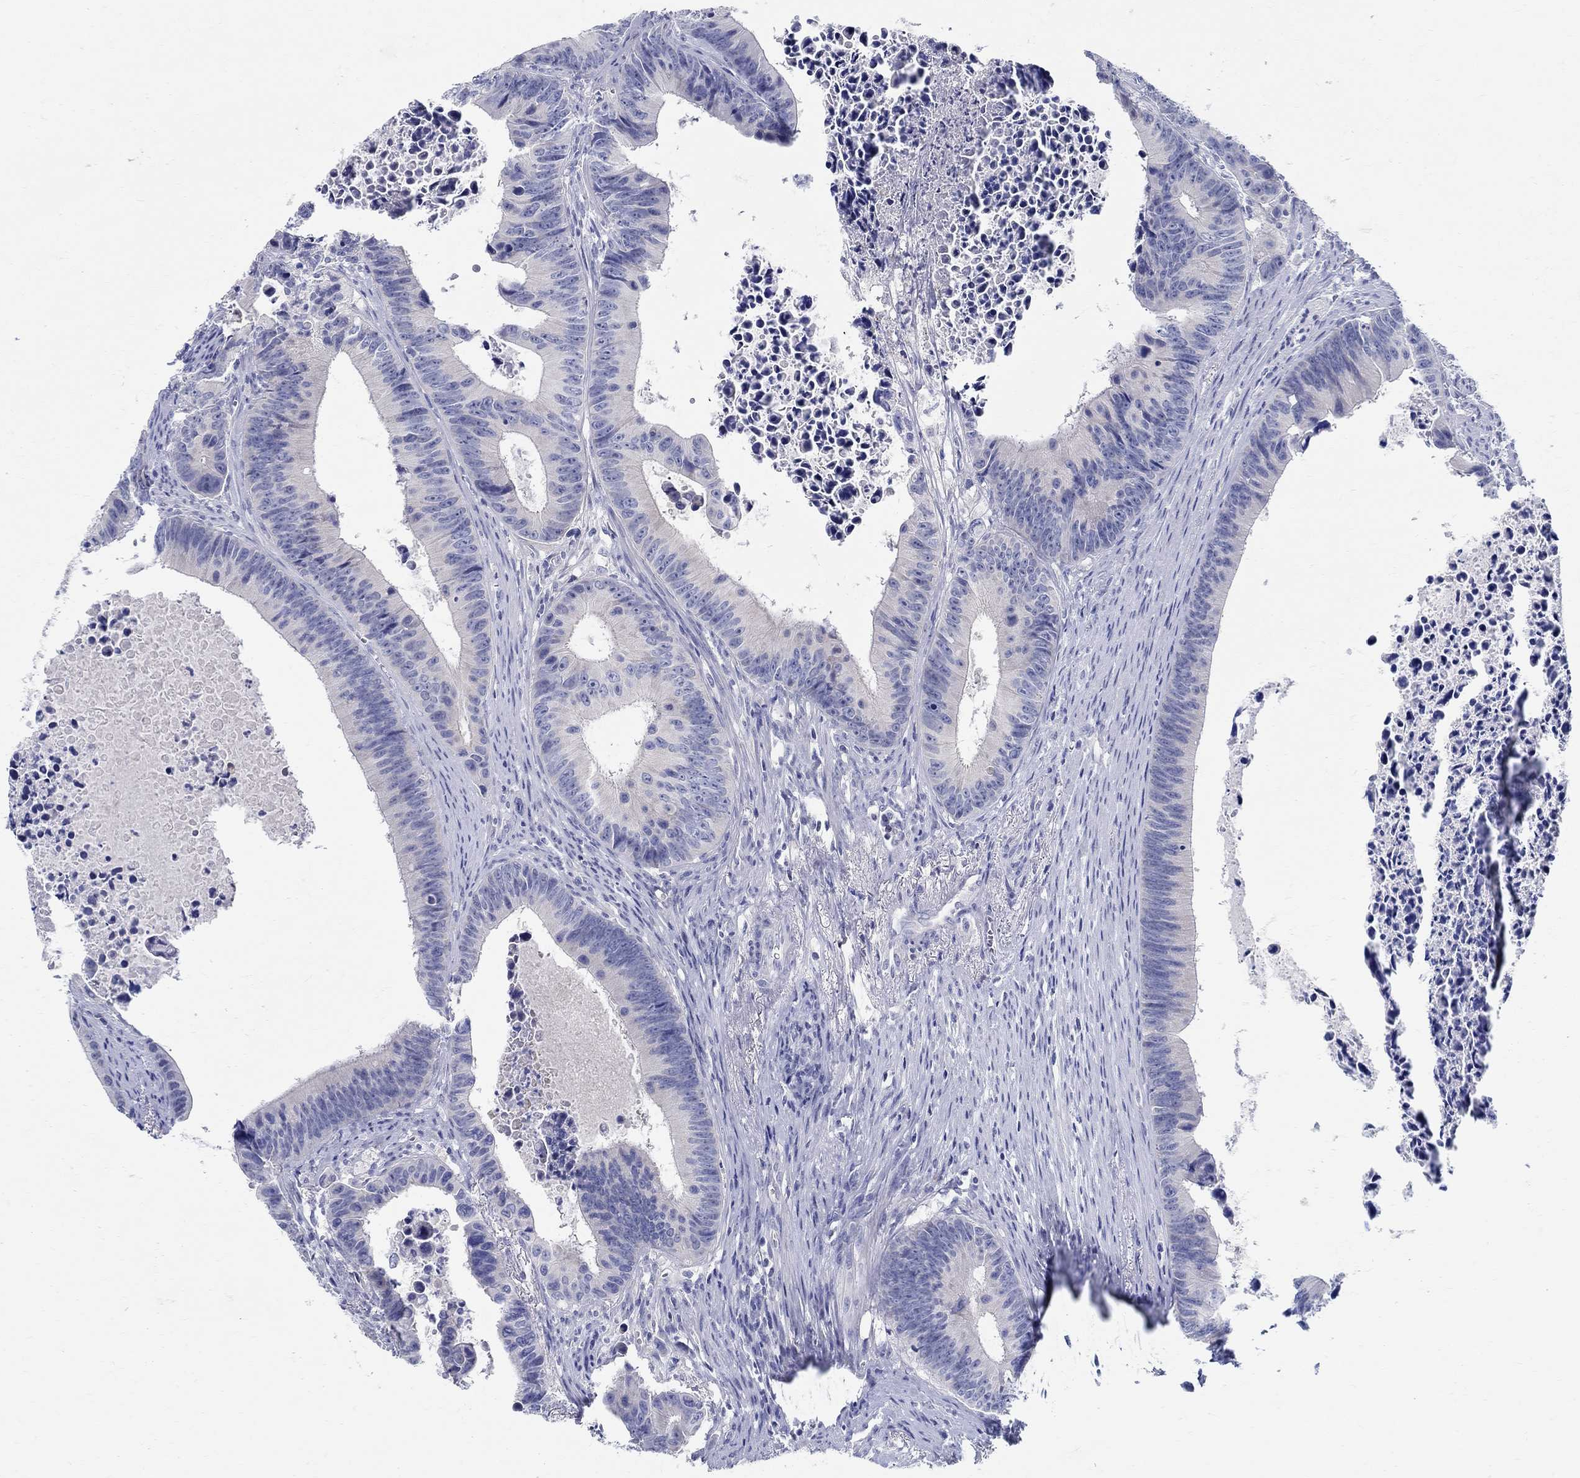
{"staining": {"intensity": "negative", "quantity": "none", "location": "none"}, "tissue": "colorectal cancer", "cell_type": "Tumor cells", "image_type": "cancer", "snomed": [{"axis": "morphology", "description": "Adenocarcinoma, NOS"}, {"axis": "topography", "description": "Colon"}], "caption": "This histopathology image is of colorectal cancer (adenocarcinoma) stained with immunohistochemistry (IHC) to label a protein in brown with the nuclei are counter-stained blue. There is no staining in tumor cells.", "gene": "CRYGD", "patient": {"sex": "female", "age": 87}}